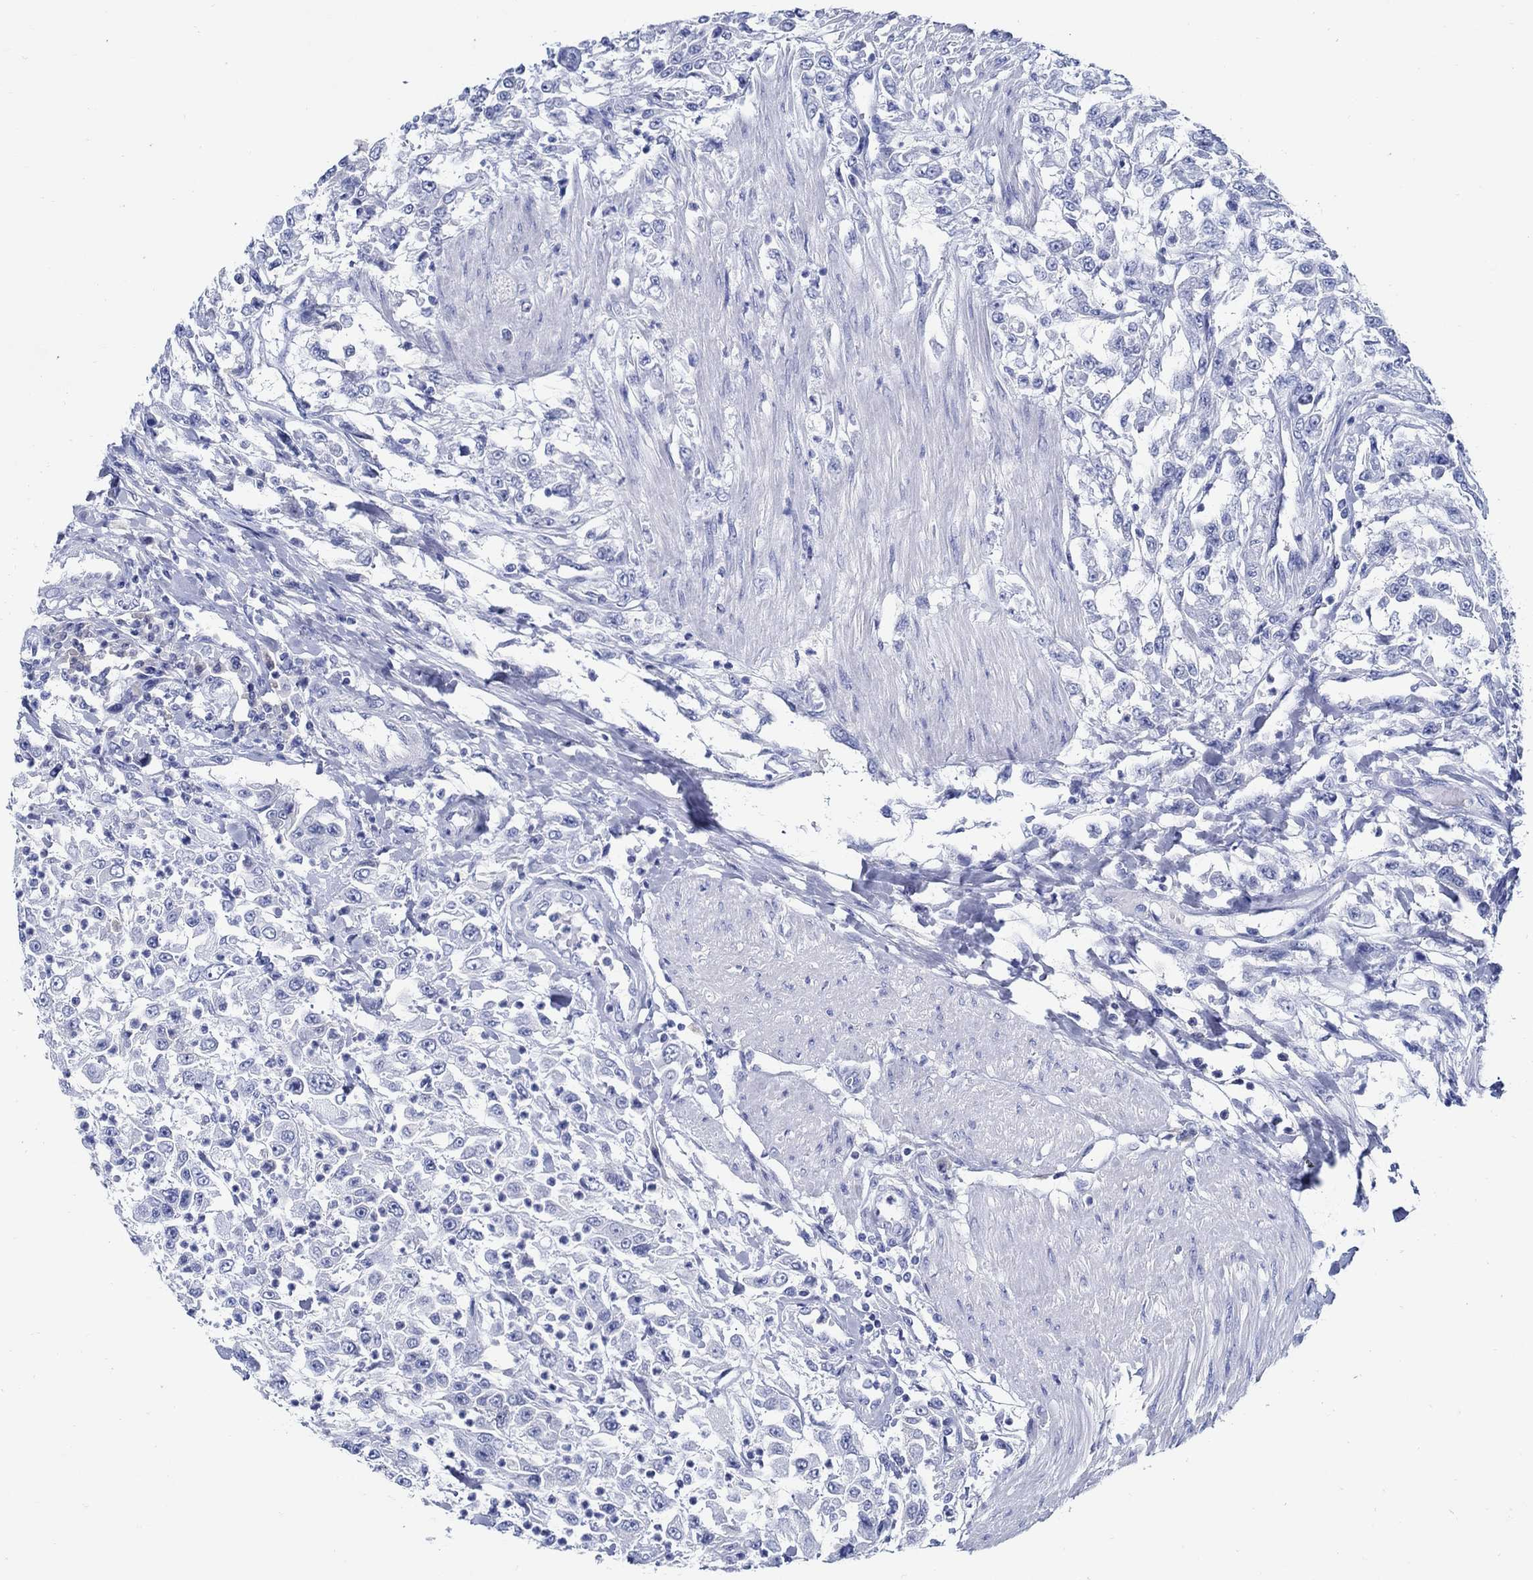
{"staining": {"intensity": "negative", "quantity": "none", "location": "none"}, "tissue": "urothelial cancer", "cell_type": "Tumor cells", "image_type": "cancer", "snomed": [{"axis": "morphology", "description": "Urothelial carcinoma, High grade"}, {"axis": "topography", "description": "Urinary bladder"}], "caption": "An immunohistochemistry (IHC) histopathology image of urothelial carcinoma (high-grade) is shown. There is no staining in tumor cells of urothelial carcinoma (high-grade).", "gene": "PAX9", "patient": {"sex": "male", "age": 46}}